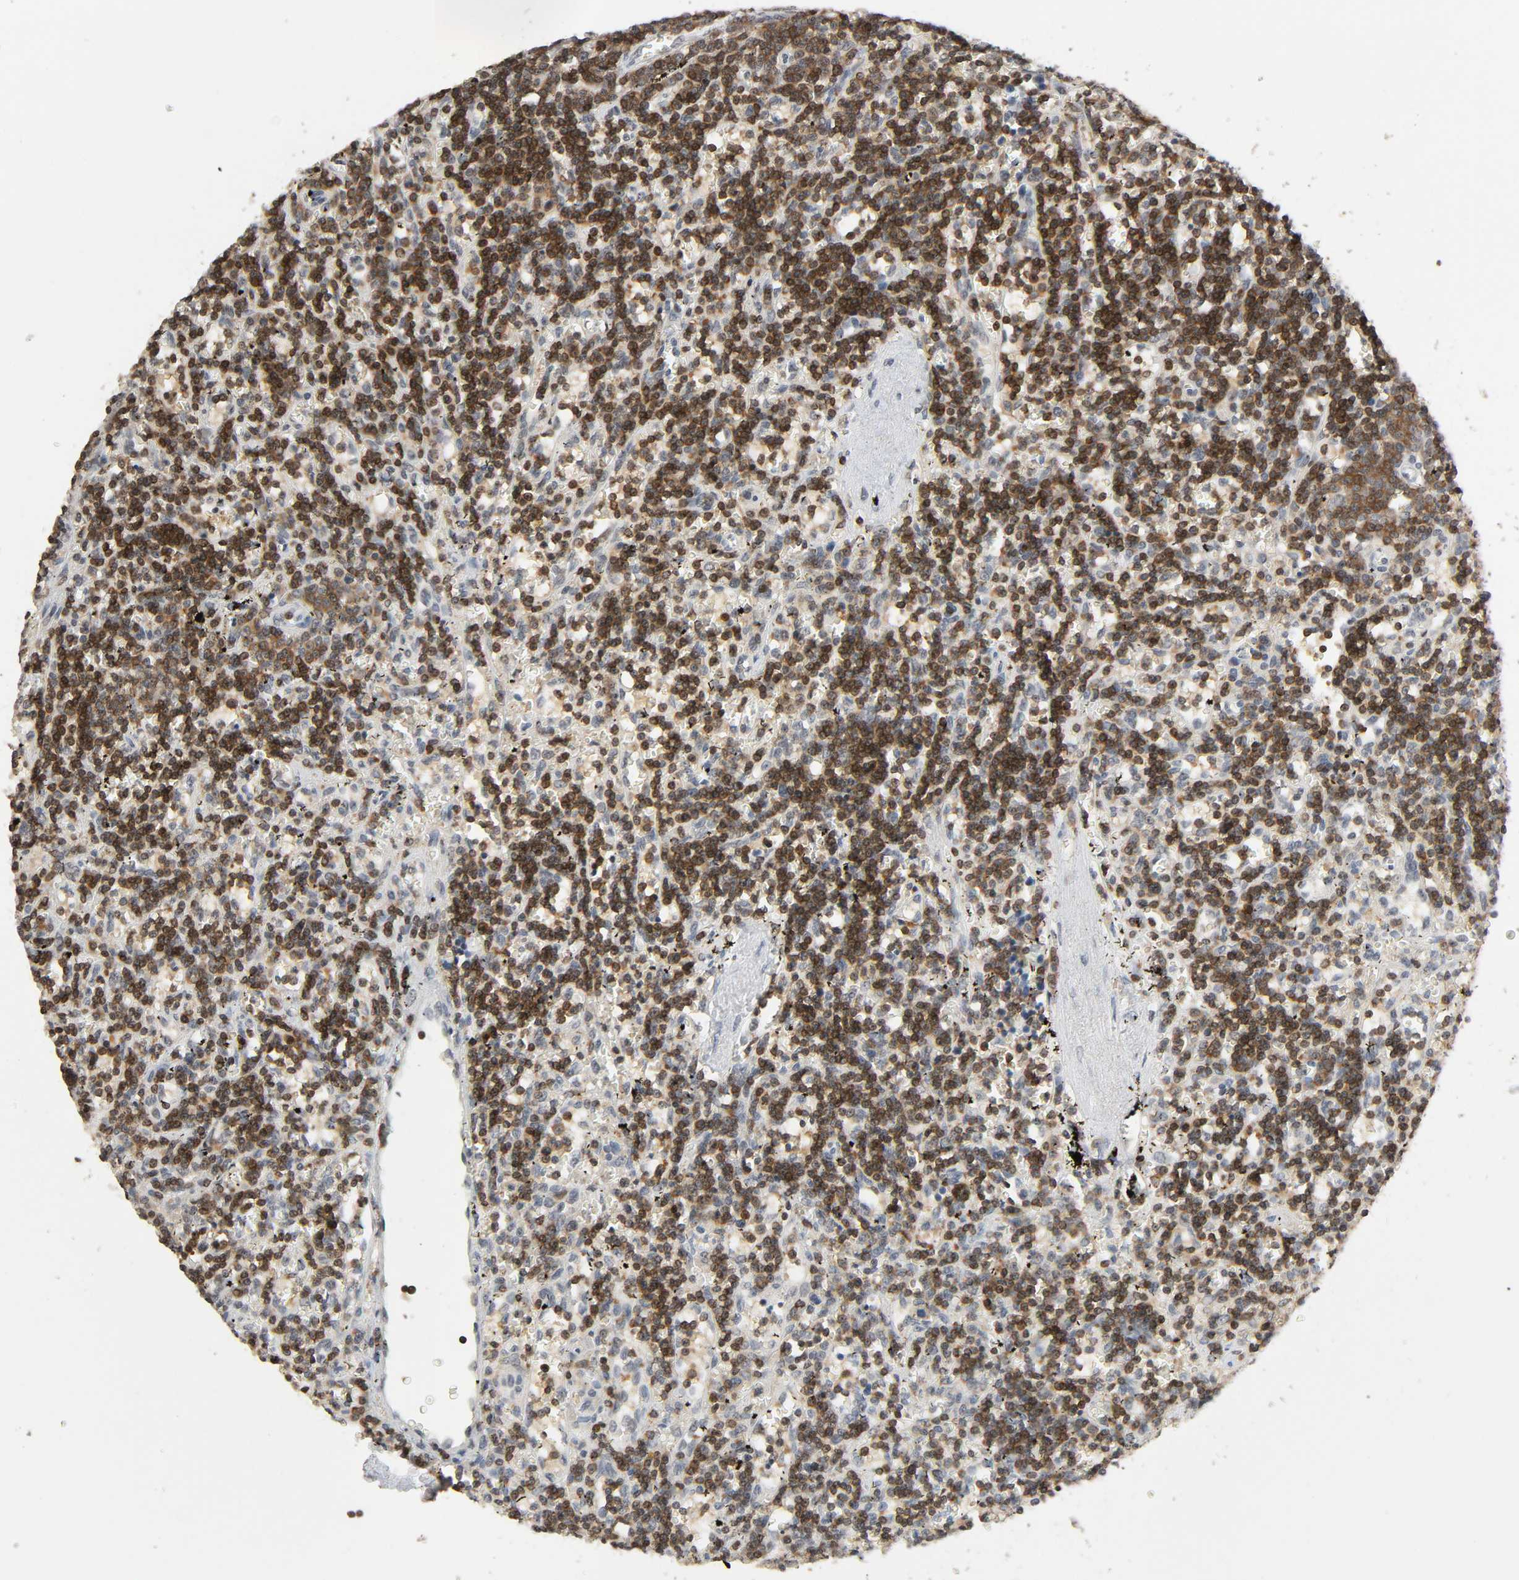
{"staining": {"intensity": "strong", "quantity": "25%-75%", "location": "cytoplasmic/membranous,nuclear"}, "tissue": "lymphoma", "cell_type": "Tumor cells", "image_type": "cancer", "snomed": [{"axis": "morphology", "description": "Malignant lymphoma, non-Hodgkin's type, Low grade"}, {"axis": "topography", "description": "Spleen"}], "caption": "High-magnification brightfield microscopy of lymphoma stained with DAB (brown) and counterstained with hematoxylin (blue). tumor cells exhibit strong cytoplasmic/membranous and nuclear staining is seen in about25%-75% of cells.", "gene": "STK4", "patient": {"sex": "male", "age": 60}}